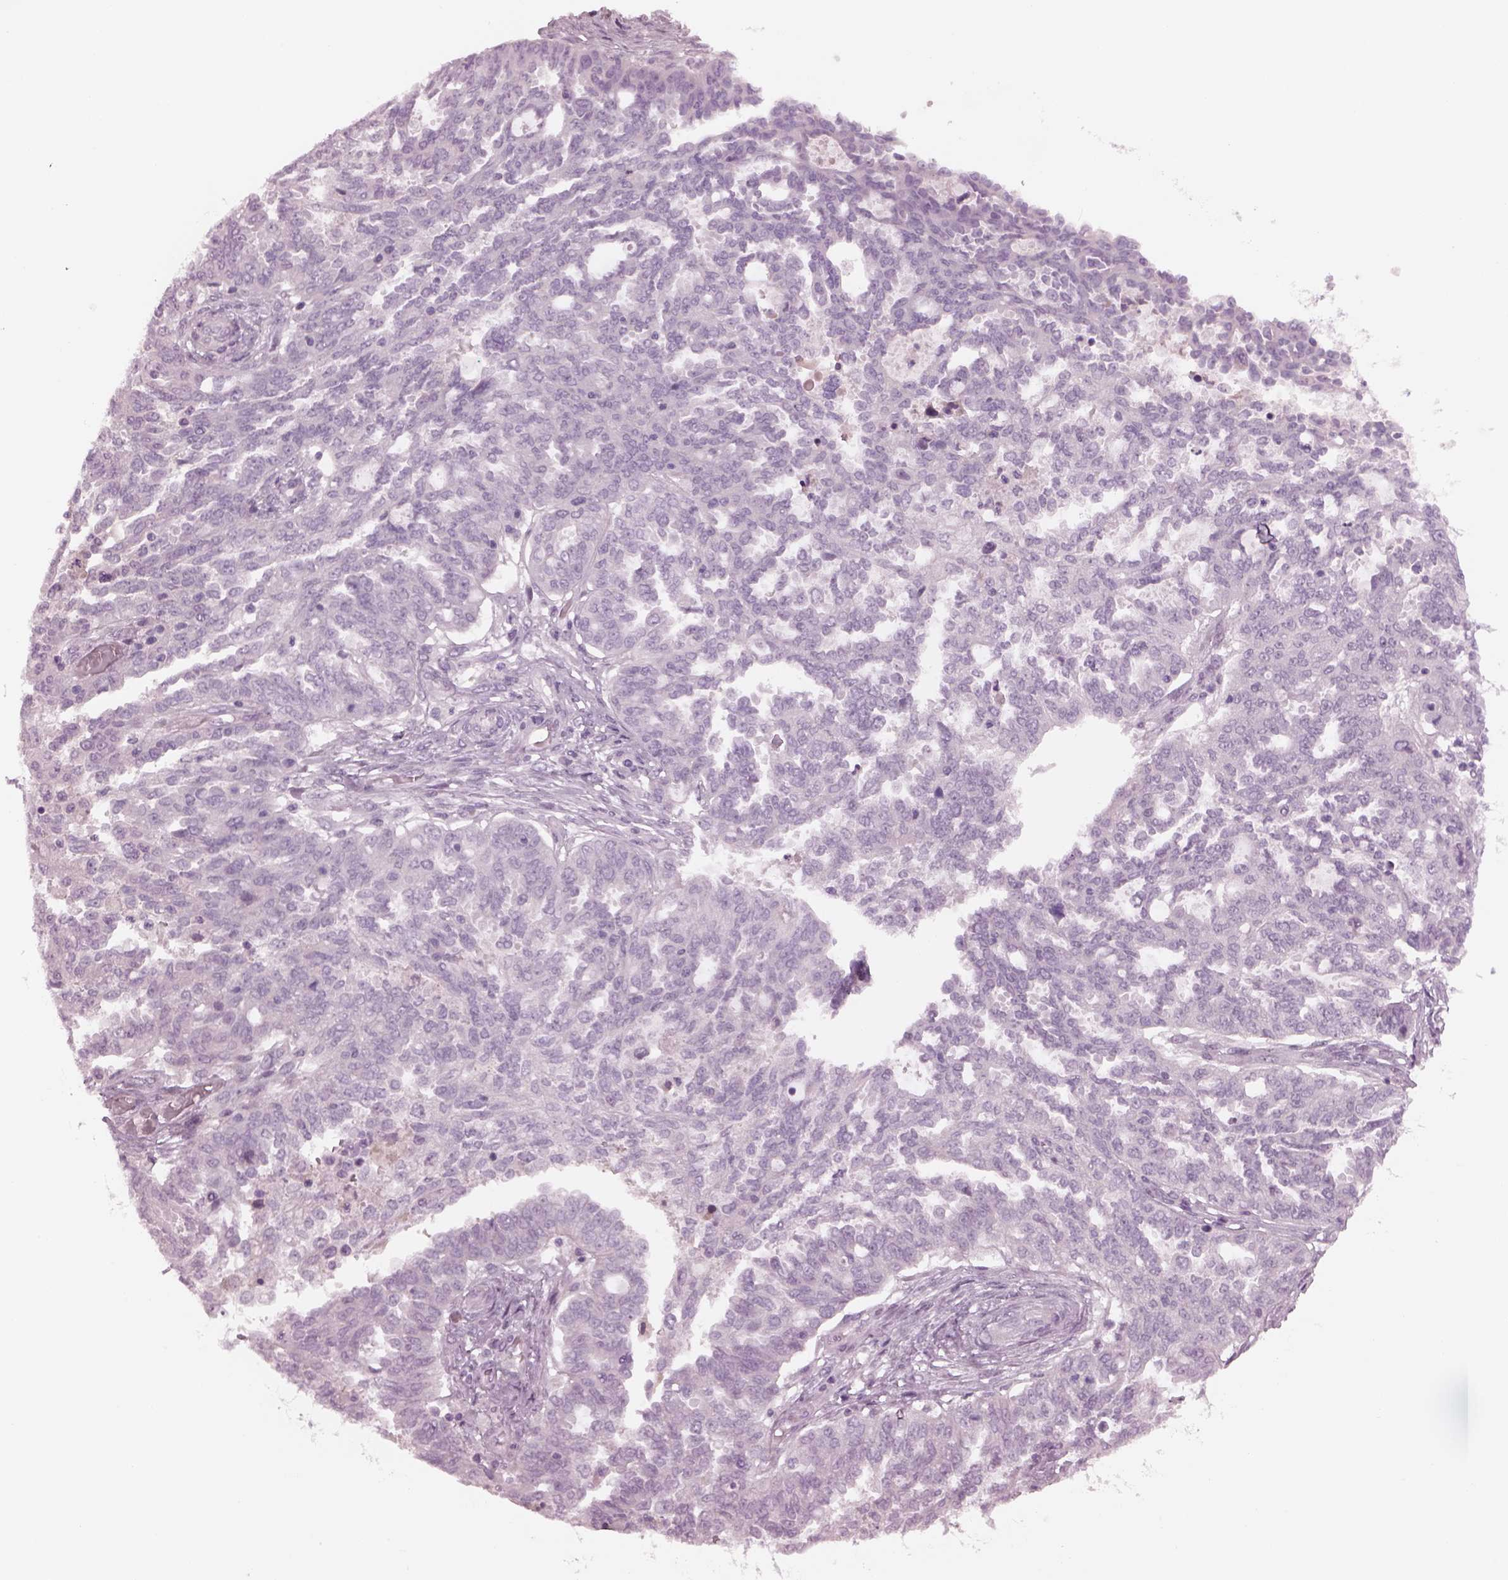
{"staining": {"intensity": "negative", "quantity": "none", "location": "none"}, "tissue": "ovarian cancer", "cell_type": "Tumor cells", "image_type": "cancer", "snomed": [{"axis": "morphology", "description": "Cystadenocarcinoma, serous, NOS"}, {"axis": "topography", "description": "Ovary"}], "caption": "IHC of human ovarian cancer displays no expression in tumor cells.", "gene": "CYLC1", "patient": {"sex": "female", "age": 67}}